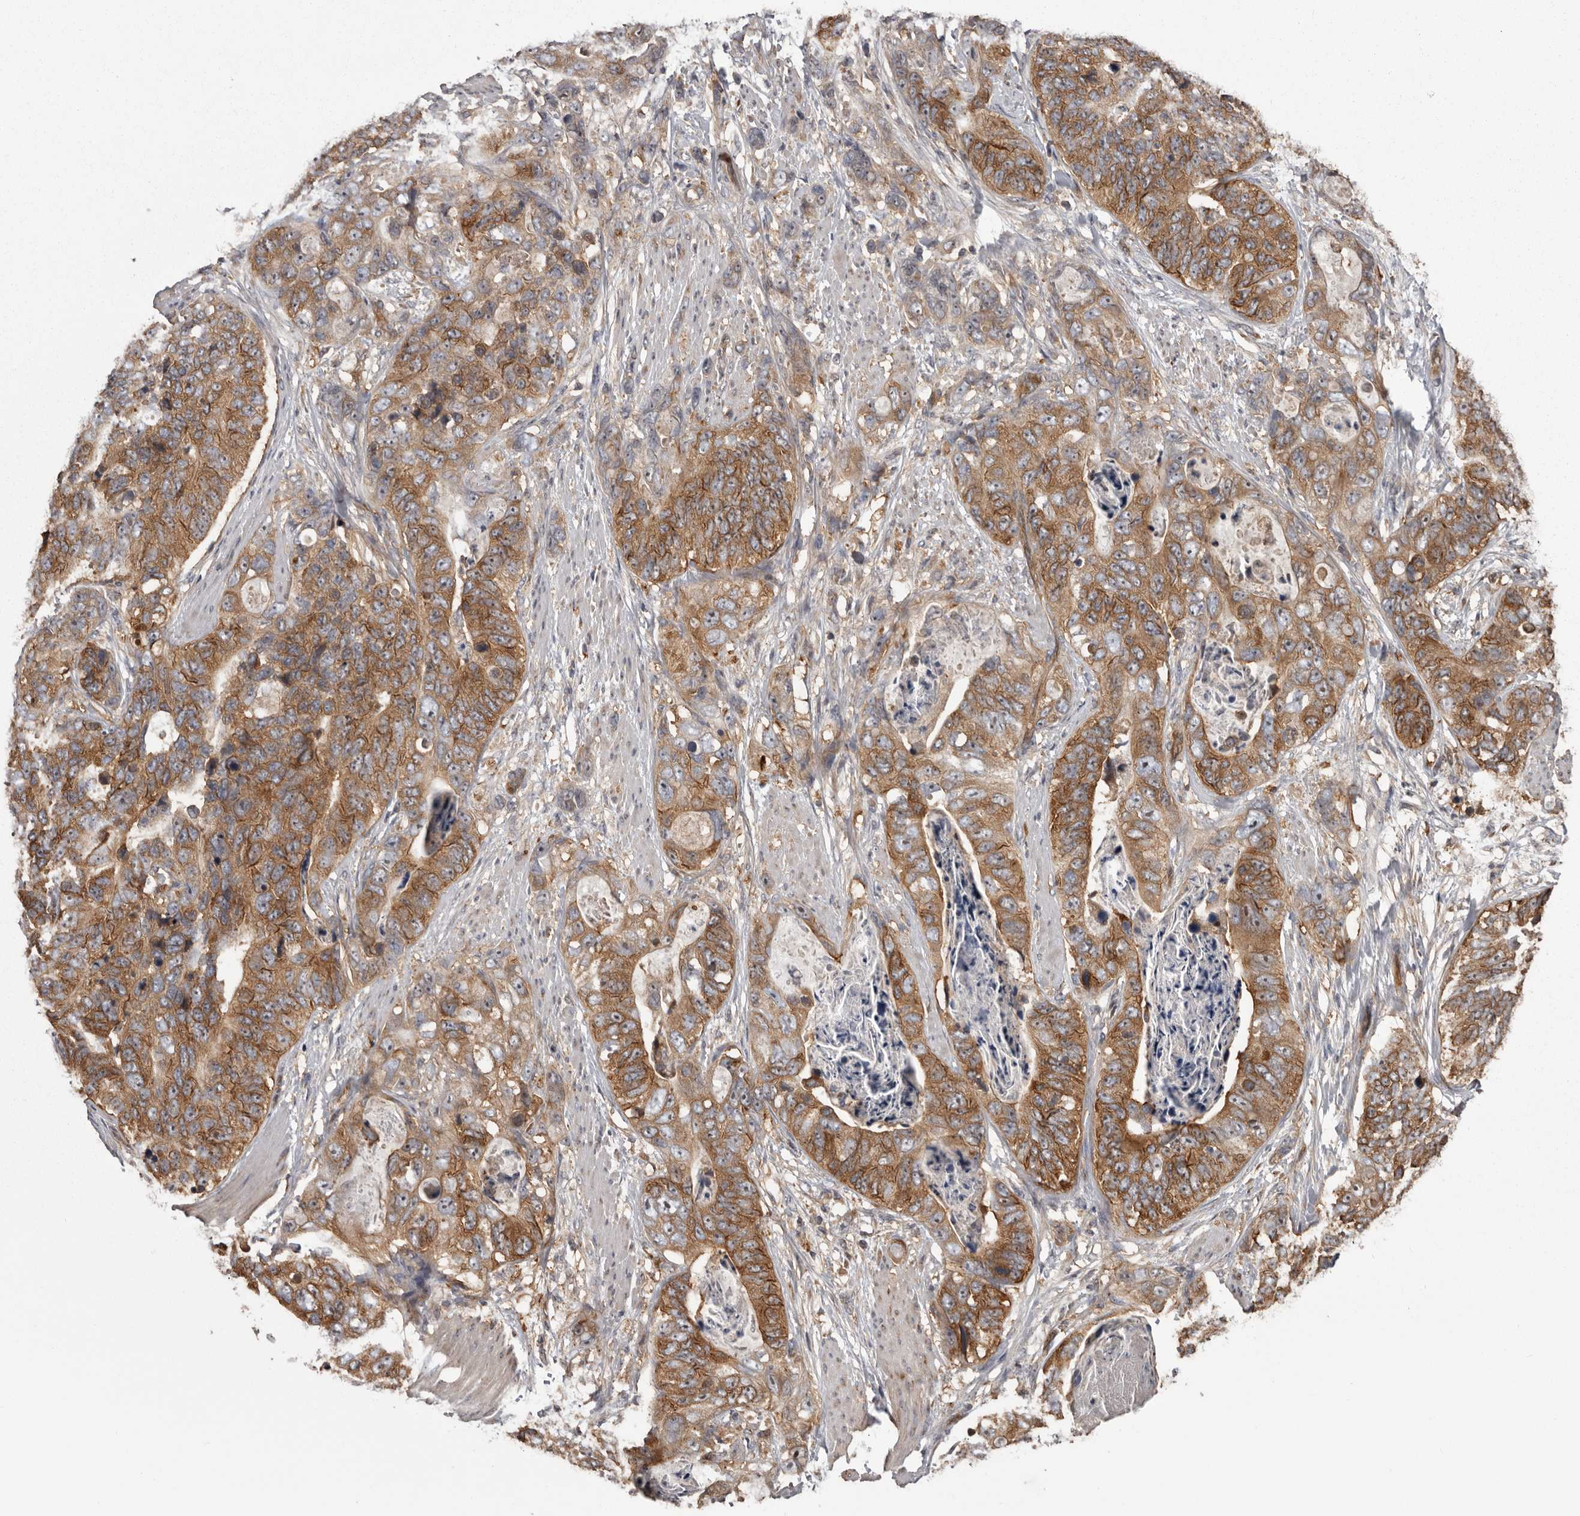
{"staining": {"intensity": "moderate", "quantity": ">75%", "location": "cytoplasmic/membranous"}, "tissue": "stomach cancer", "cell_type": "Tumor cells", "image_type": "cancer", "snomed": [{"axis": "morphology", "description": "Adenocarcinoma, NOS"}, {"axis": "topography", "description": "Stomach"}], "caption": "Human stomach cancer stained for a protein (brown) reveals moderate cytoplasmic/membranous positive expression in approximately >75% of tumor cells.", "gene": "DARS1", "patient": {"sex": "female", "age": 89}}